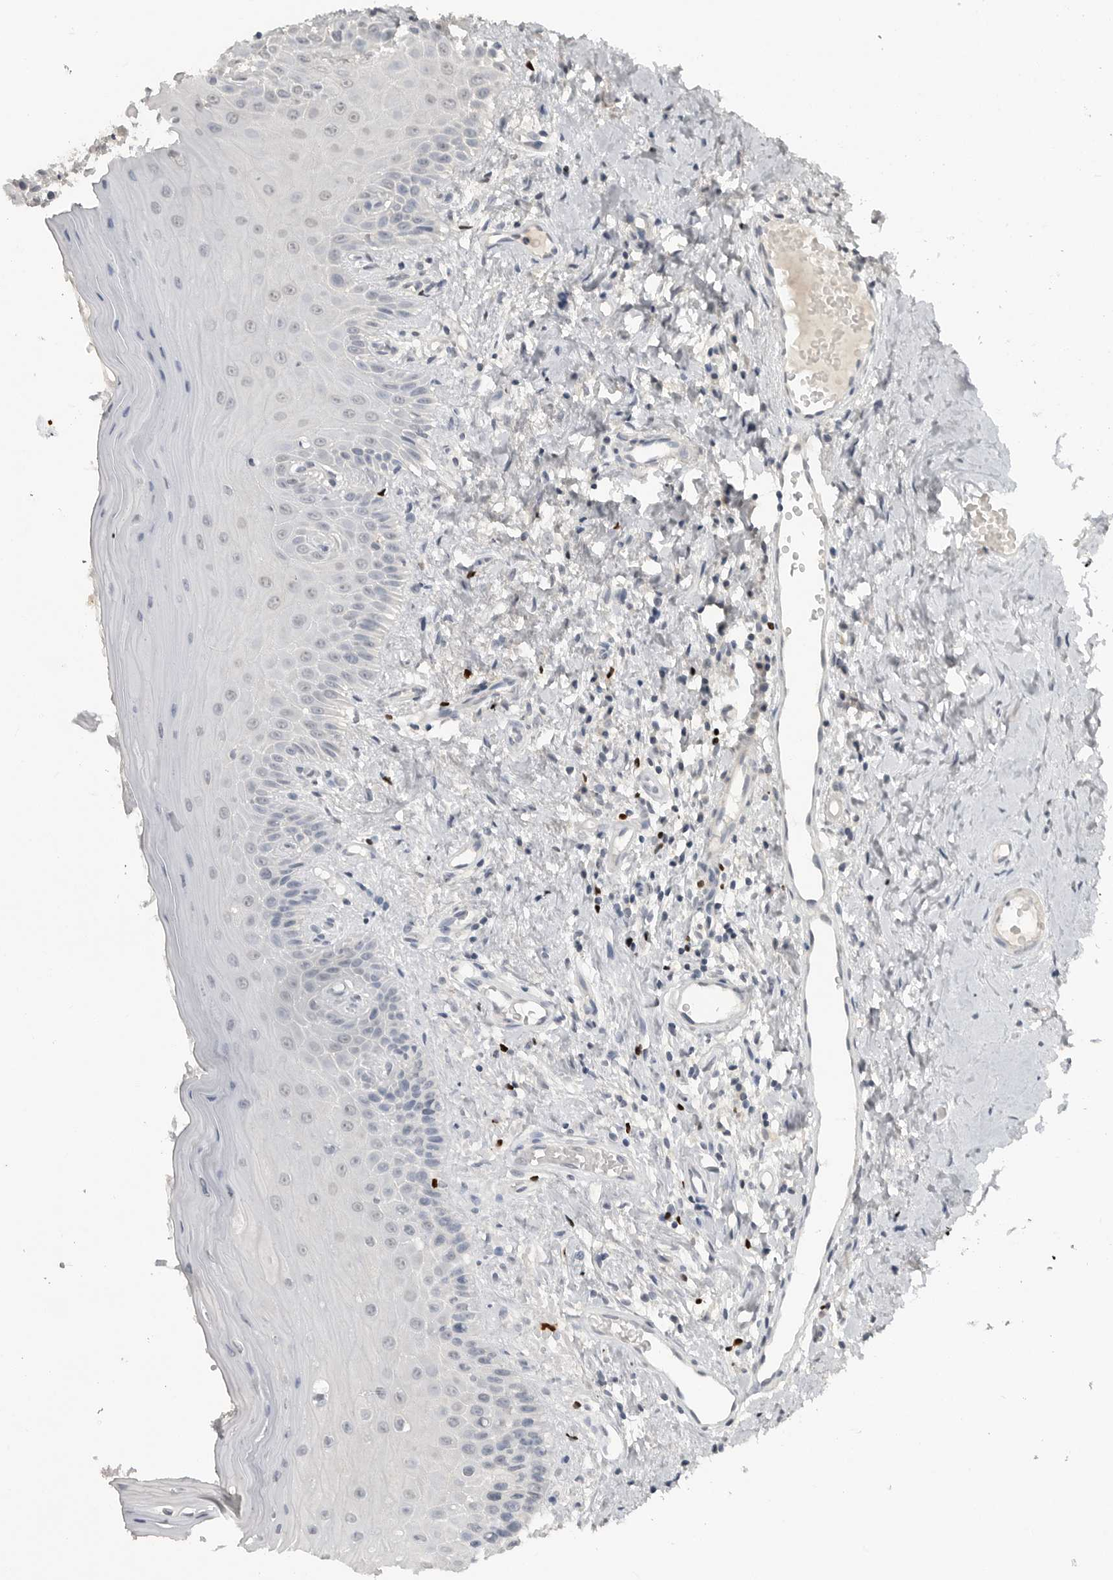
{"staining": {"intensity": "negative", "quantity": "none", "location": "none"}, "tissue": "oral mucosa", "cell_type": "Squamous epithelial cells", "image_type": "normal", "snomed": [{"axis": "morphology", "description": "Normal tissue, NOS"}, {"axis": "topography", "description": "Oral tissue"}], "caption": "DAB immunohistochemical staining of unremarkable oral mucosa displays no significant staining in squamous epithelial cells.", "gene": "FOXP3", "patient": {"sex": "male", "age": 66}}